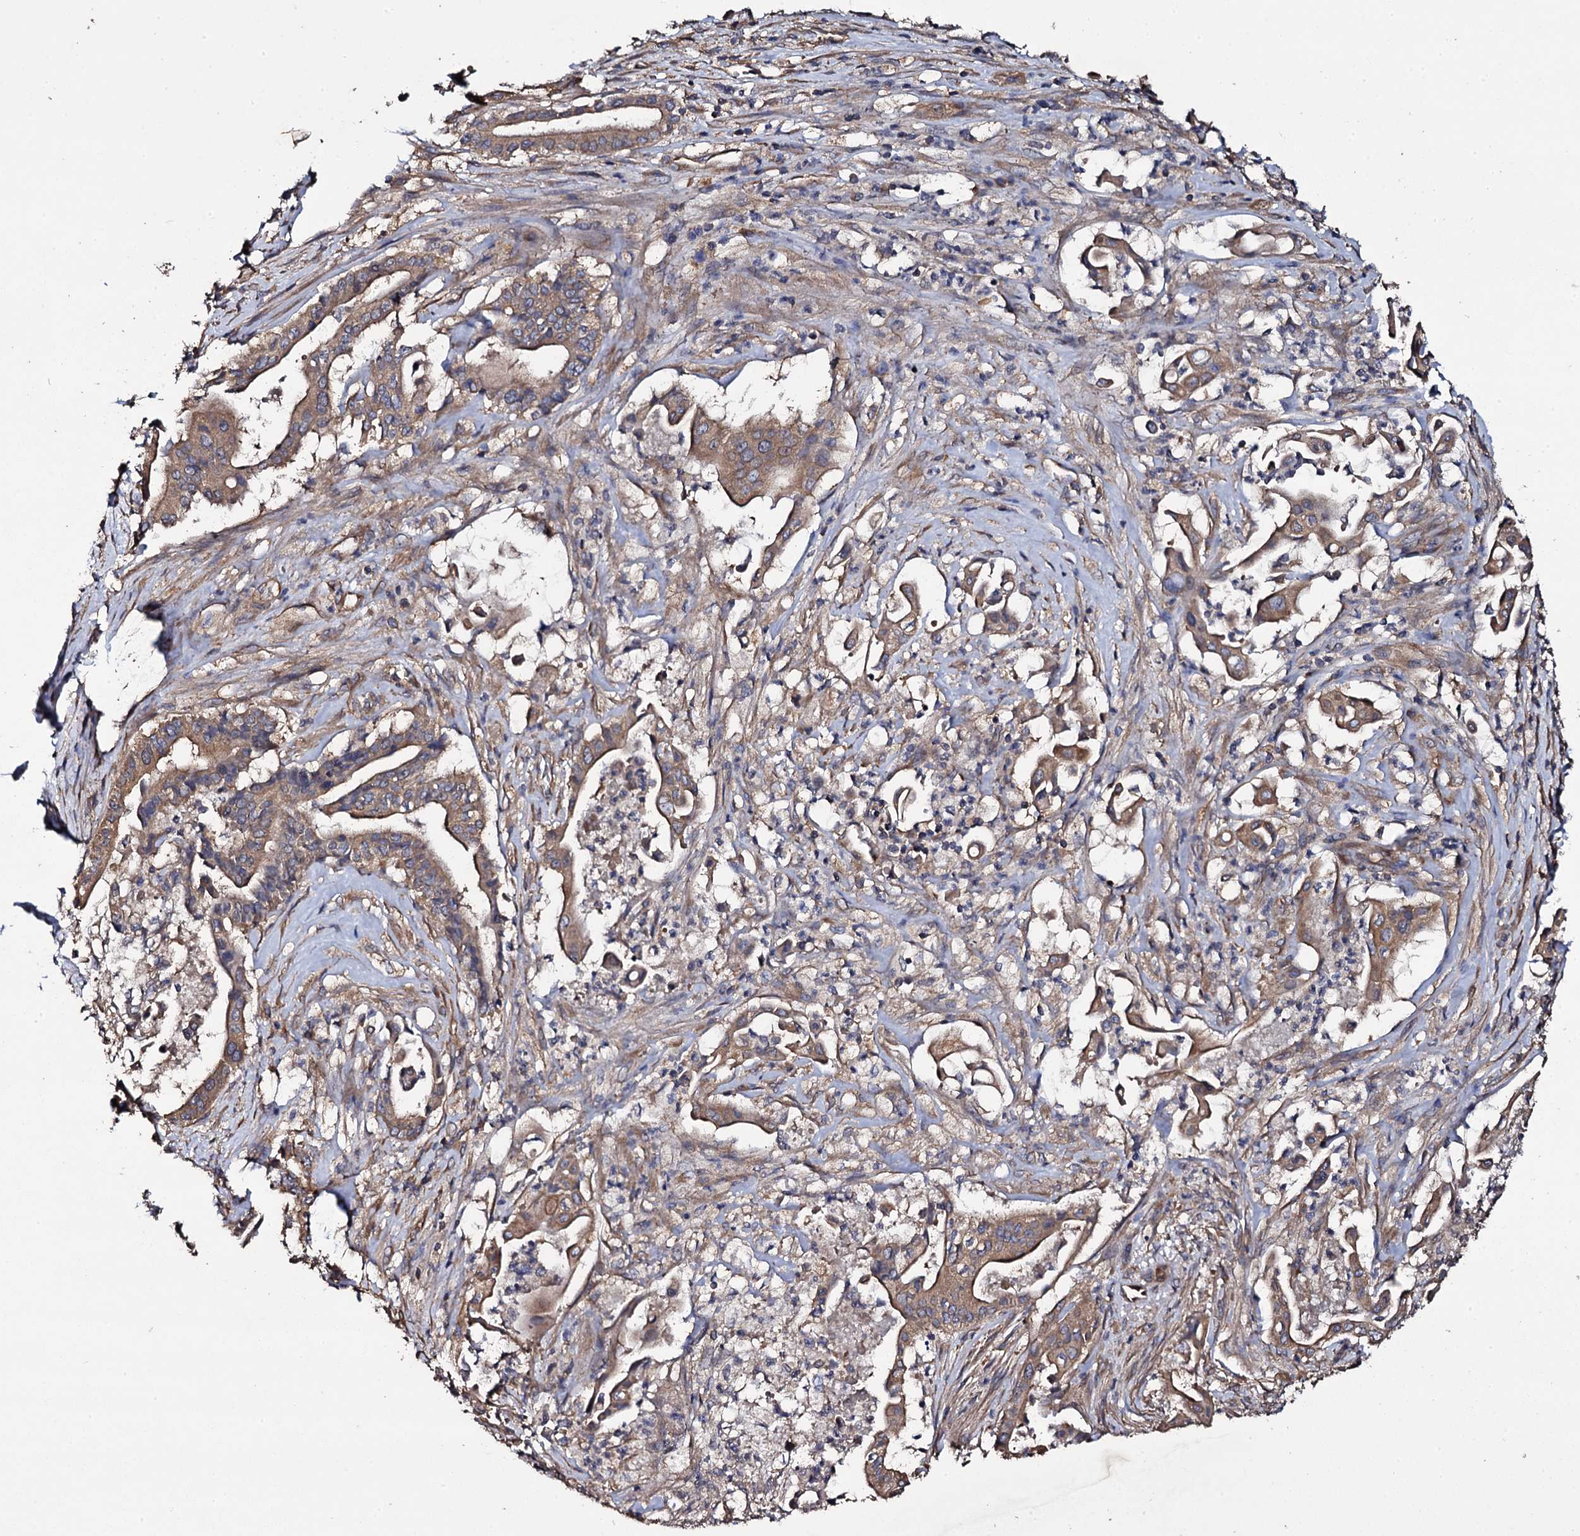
{"staining": {"intensity": "moderate", "quantity": ">75%", "location": "cytoplasmic/membranous"}, "tissue": "pancreatic cancer", "cell_type": "Tumor cells", "image_type": "cancer", "snomed": [{"axis": "morphology", "description": "Adenocarcinoma, NOS"}, {"axis": "topography", "description": "Pancreas"}], "caption": "Moderate cytoplasmic/membranous expression for a protein is seen in about >75% of tumor cells of pancreatic cancer using IHC.", "gene": "TTC23", "patient": {"sex": "female", "age": 77}}